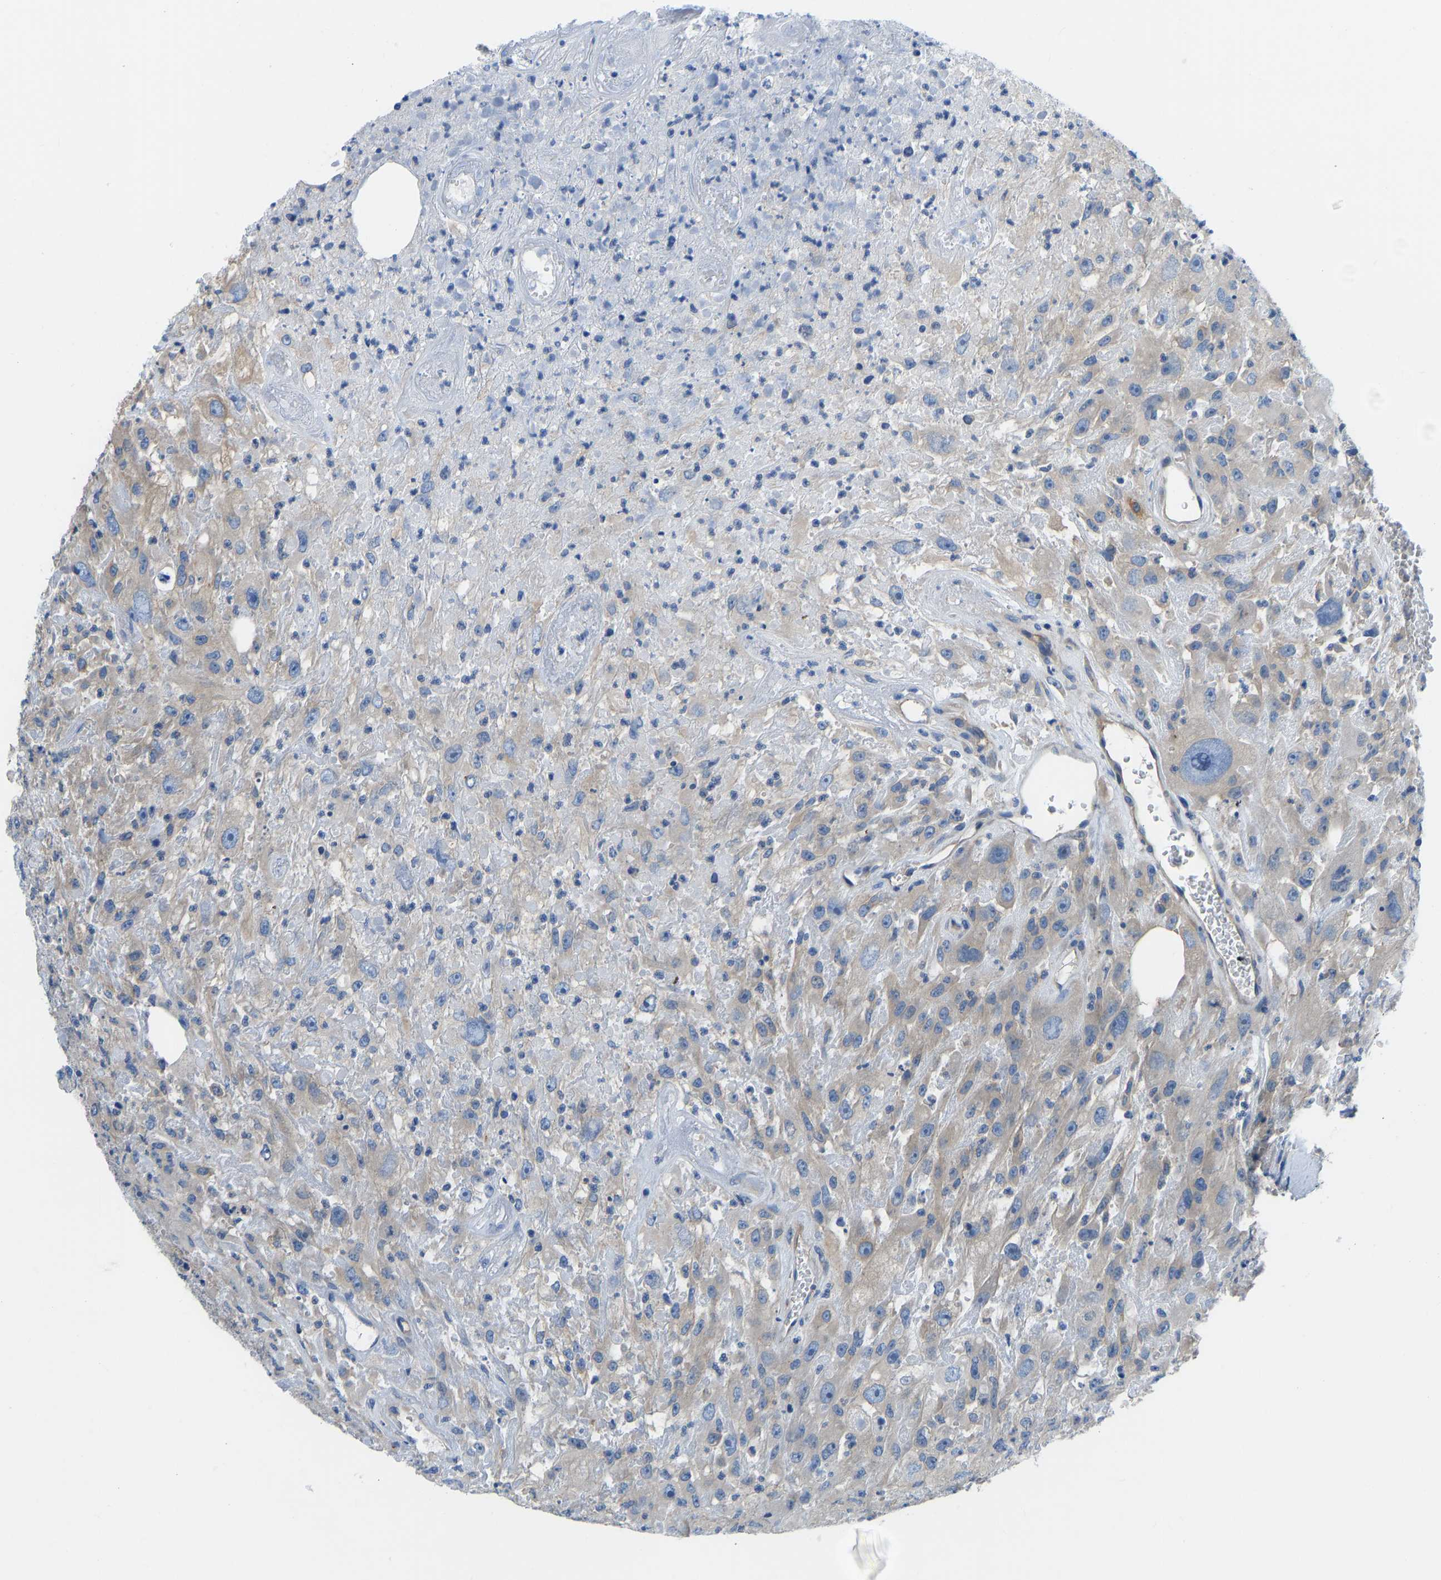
{"staining": {"intensity": "weak", "quantity": "25%-75%", "location": "cytoplasmic/membranous"}, "tissue": "urothelial cancer", "cell_type": "Tumor cells", "image_type": "cancer", "snomed": [{"axis": "morphology", "description": "Urothelial carcinoma, High grade"}, {"axis": "topography", "description": "Urinary bladder"}], "caption": "Protein expression analysis of human high-grade urothelial carcinoma reveals weak cytoplasmic/membranous staining in approximately 25%-75% of tumor cells.", "gene": "CHAD", "patient": {"sex": "male", "age": 46}}